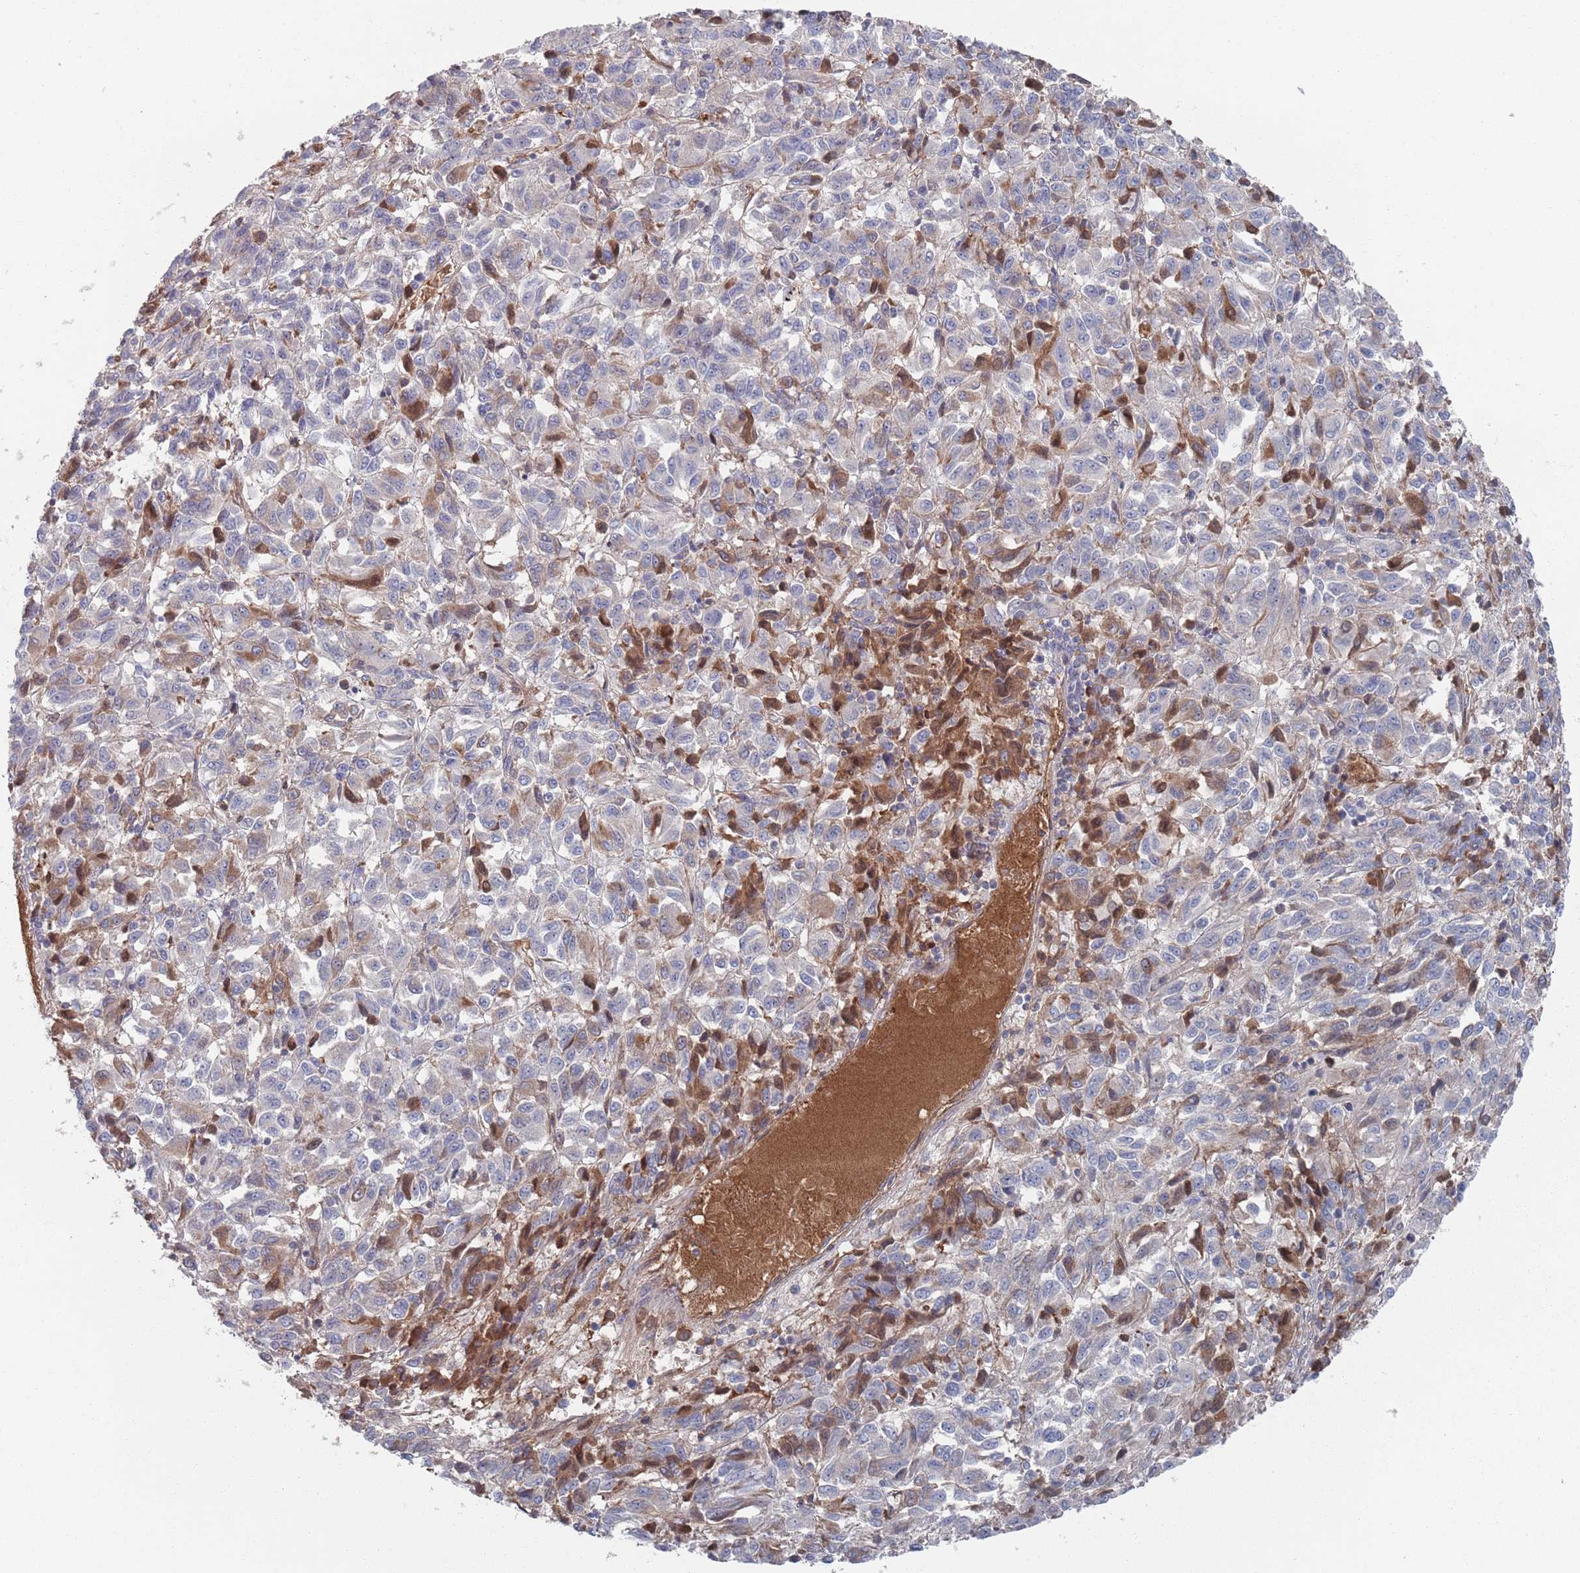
{"staining": {"intensity": "negative", "quantity": "none", "location": "none"}, "tissue": "melanoma", "cell_type": "Tumor cells", "image_type": "cancer", "snomed": [{"axis": "morphology", "description": "Malignant melanoma, Metastatic site"}, {"axis": "topography", "description": "Lung"}], "caption": "DAB immunohistochemical staining of melanoma exhibits no significant positivity in tumor cells.", "gene": "PLEKHA4", "patient": {"sex": "male", "age": 64}}